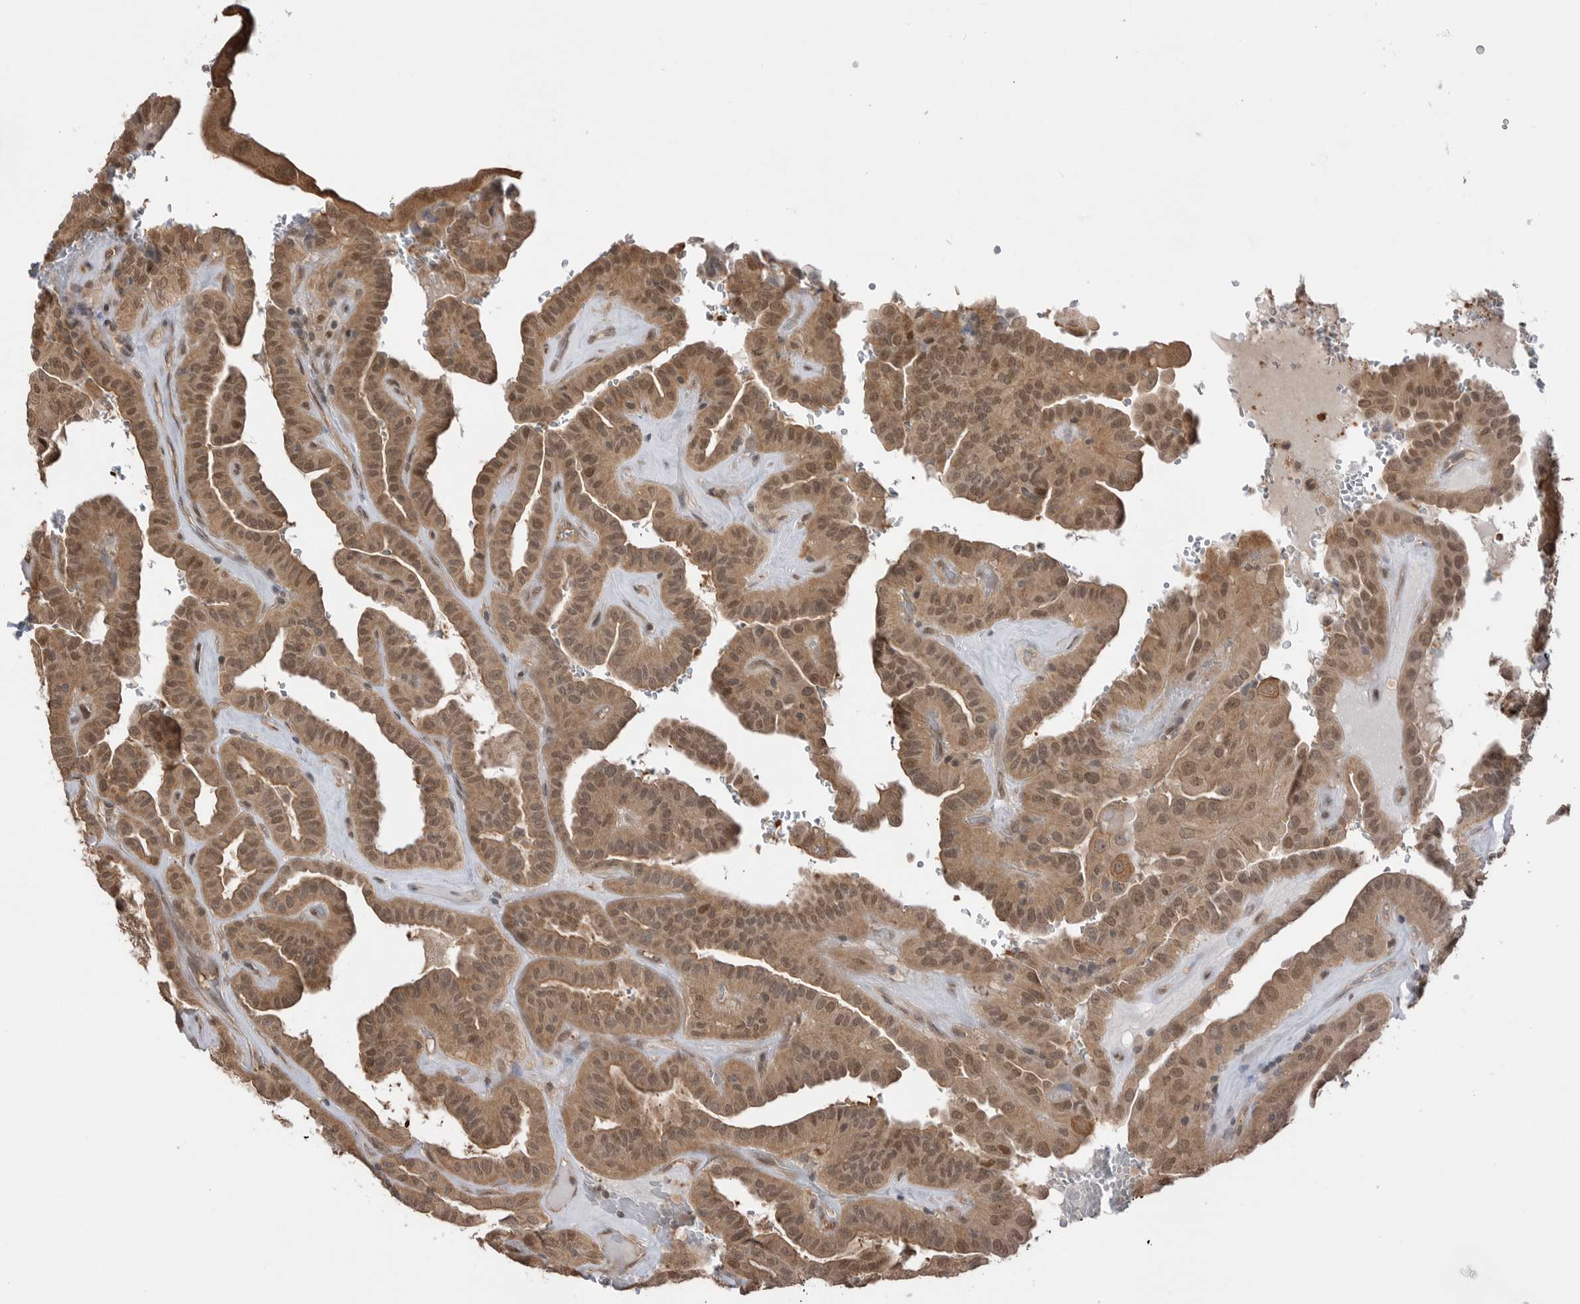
{"staining": {"intensity": "moderate", "quantity": ">75%", "location": "cytoplasmic/membranous,nuclear"}, "tissue": "thyroid cancer", "cell_type": "Tumor cells", "image_type": "cancer", "snomed": [{"axis": "morphology", "description": "Papillary adenocarcinoma, NOS"}, {"axis": "topography", "description": "Thyroid gland"}], "caption": "High-magnification brightfield microscopy of papillary adenocarcinoma (thyroid) stained with DAB (3,3'-diaminobenzidine) (brown) and counterstained with hematoxylin (blue). tumor cells exhibit moderate cytoplasmic/membranous and nuclear staining is appreciated in about>75% of cells.", "gene": "PEAK1", "patient": {"sex": "male", "age": 77}}